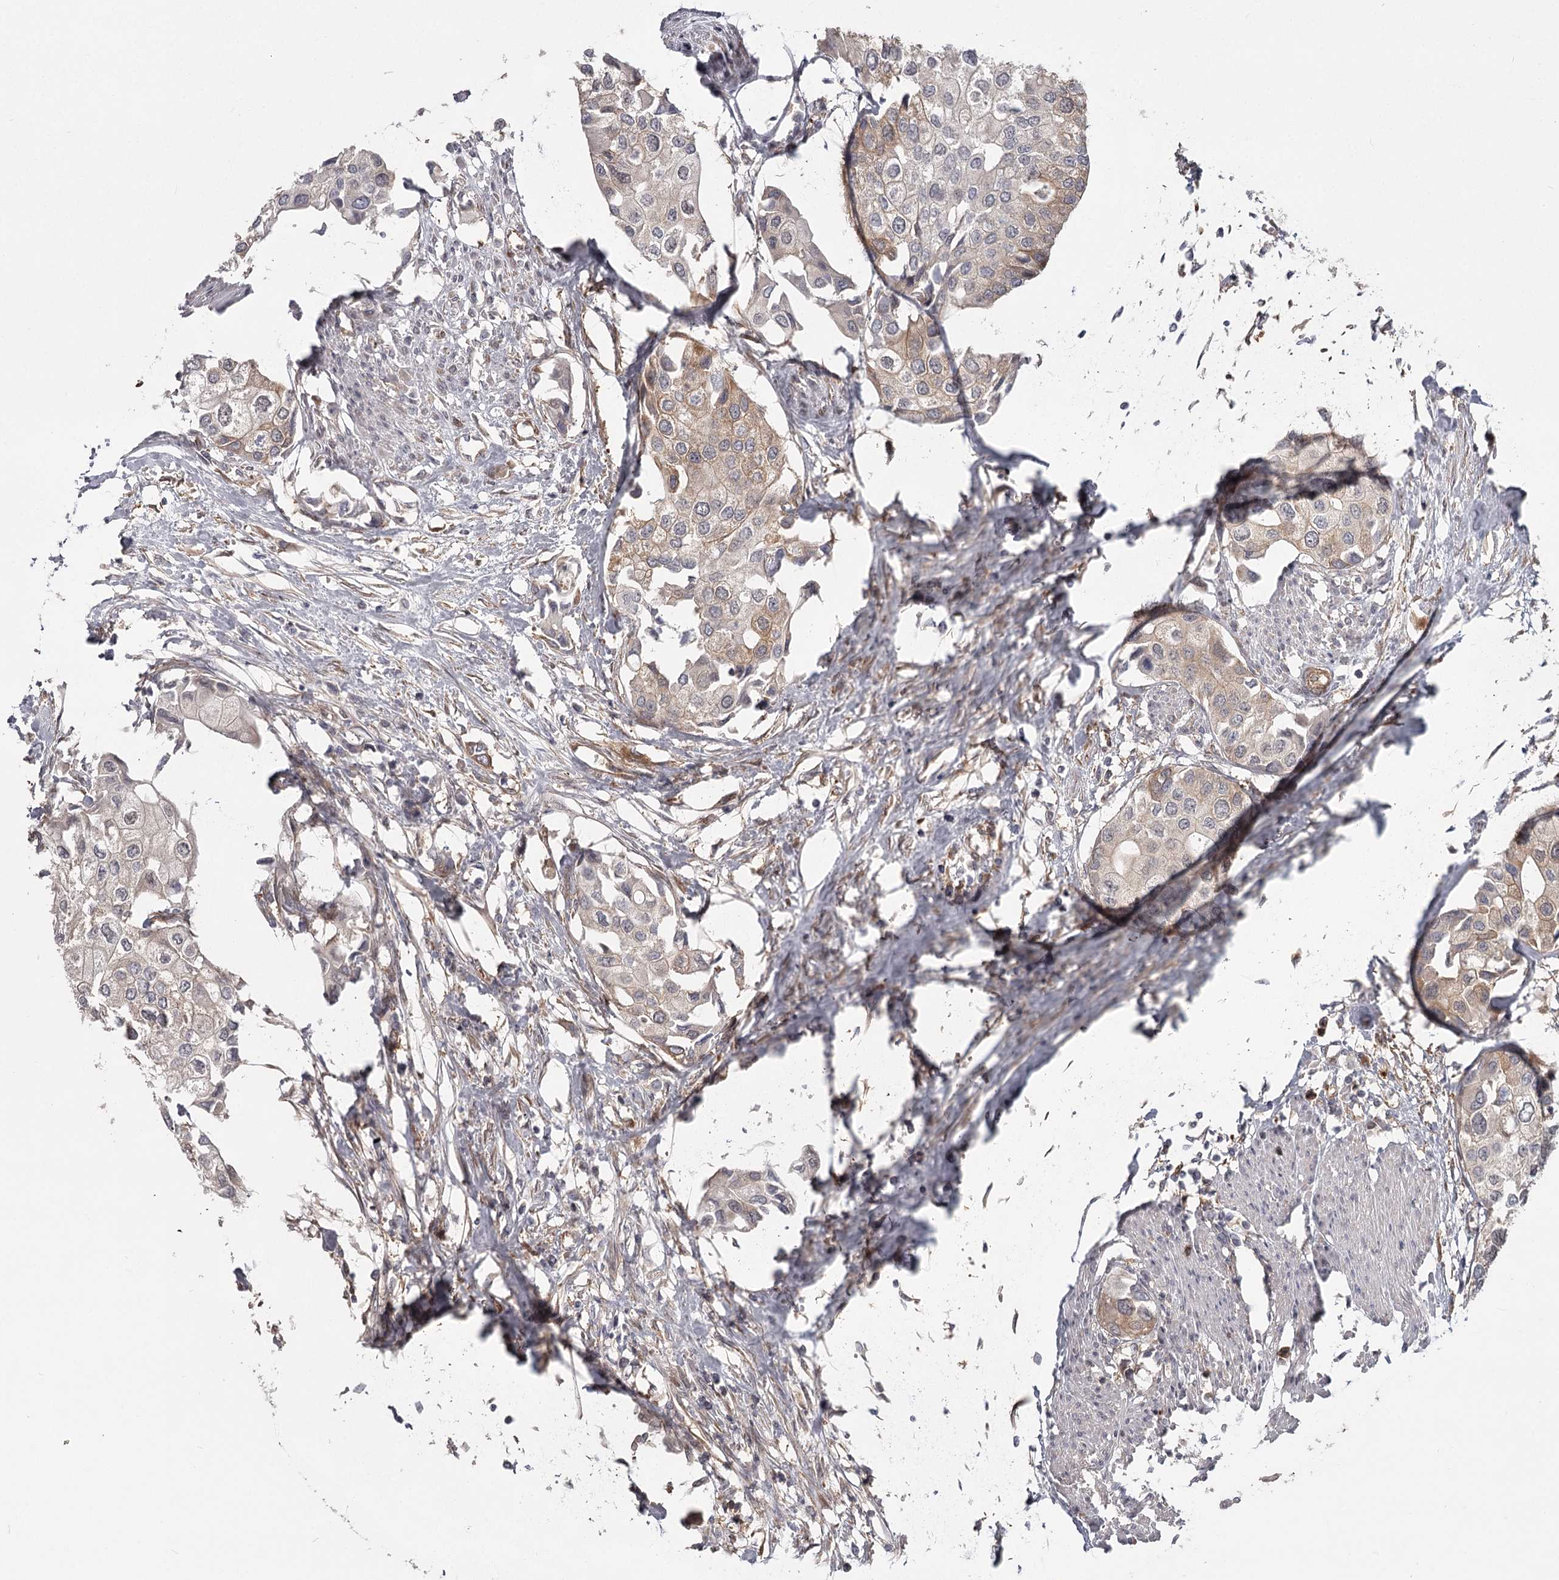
{"staining": {"intensity": "weak", "quantity": "<25%", "location": "cytoplasmic/membranous"}, "tissue": "urothelial cancer", "cell_type": "Tumor cells", "image_type": "cancer", "snomed": [{"axis": "morphology", "description": "Urothelial carcinoma, High grade"}, {"axis": "topography", "description": "Urinary bladder"}], "caption": "Immunohistochemistry micrograph of human high-grade urothelial carcinoma stained for a protein (brown), which displays no expression in tumor cells.", "gene": "CCNG2", "patient": {"sex": "male", "age": 64}}